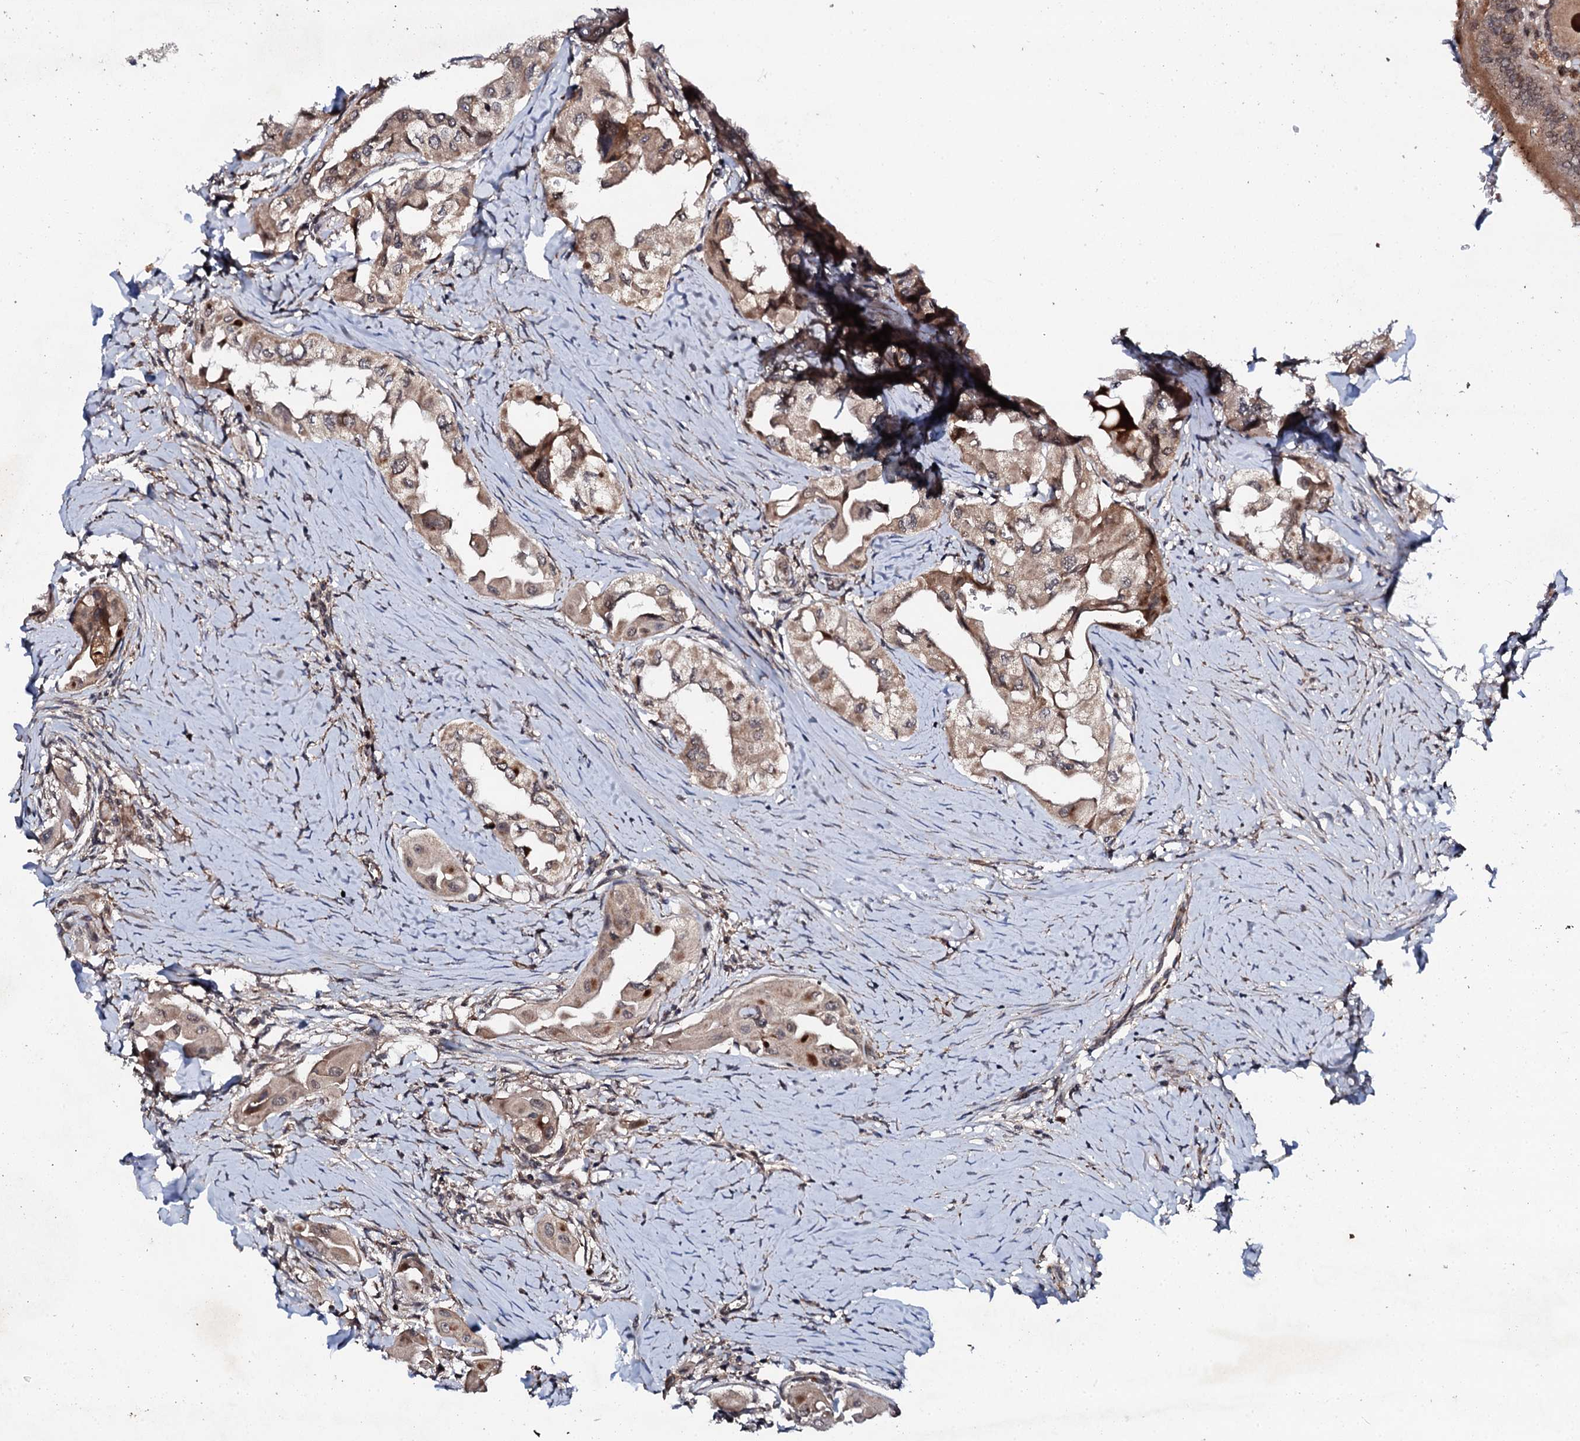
{"staining": {"intensity": "weak", "quantity": ">75%", "location": "cytoplasmic/membranous"}, "tissue": "thyroid cancer", "cell_type": "Tumor cells", "image_type": "cancer", "snomed": [{"axis": "morphology", "description": "Papillary adenocarcinoma, NOS"}, {"axis": "topography", "description": "Thyroid gland"}], "caption": "Thyroid cancer stained with DAB immunohistochemistry displays low levels of weak cytoplasmic/membranous expression in about >75% of tumor cells. (Stains: DAB in brown, nuclei in blue, Microscopy: brightfield microscopy at high magnification).", "gene": "FAM111A", "patient": {"sex": "female", "age": 59}}